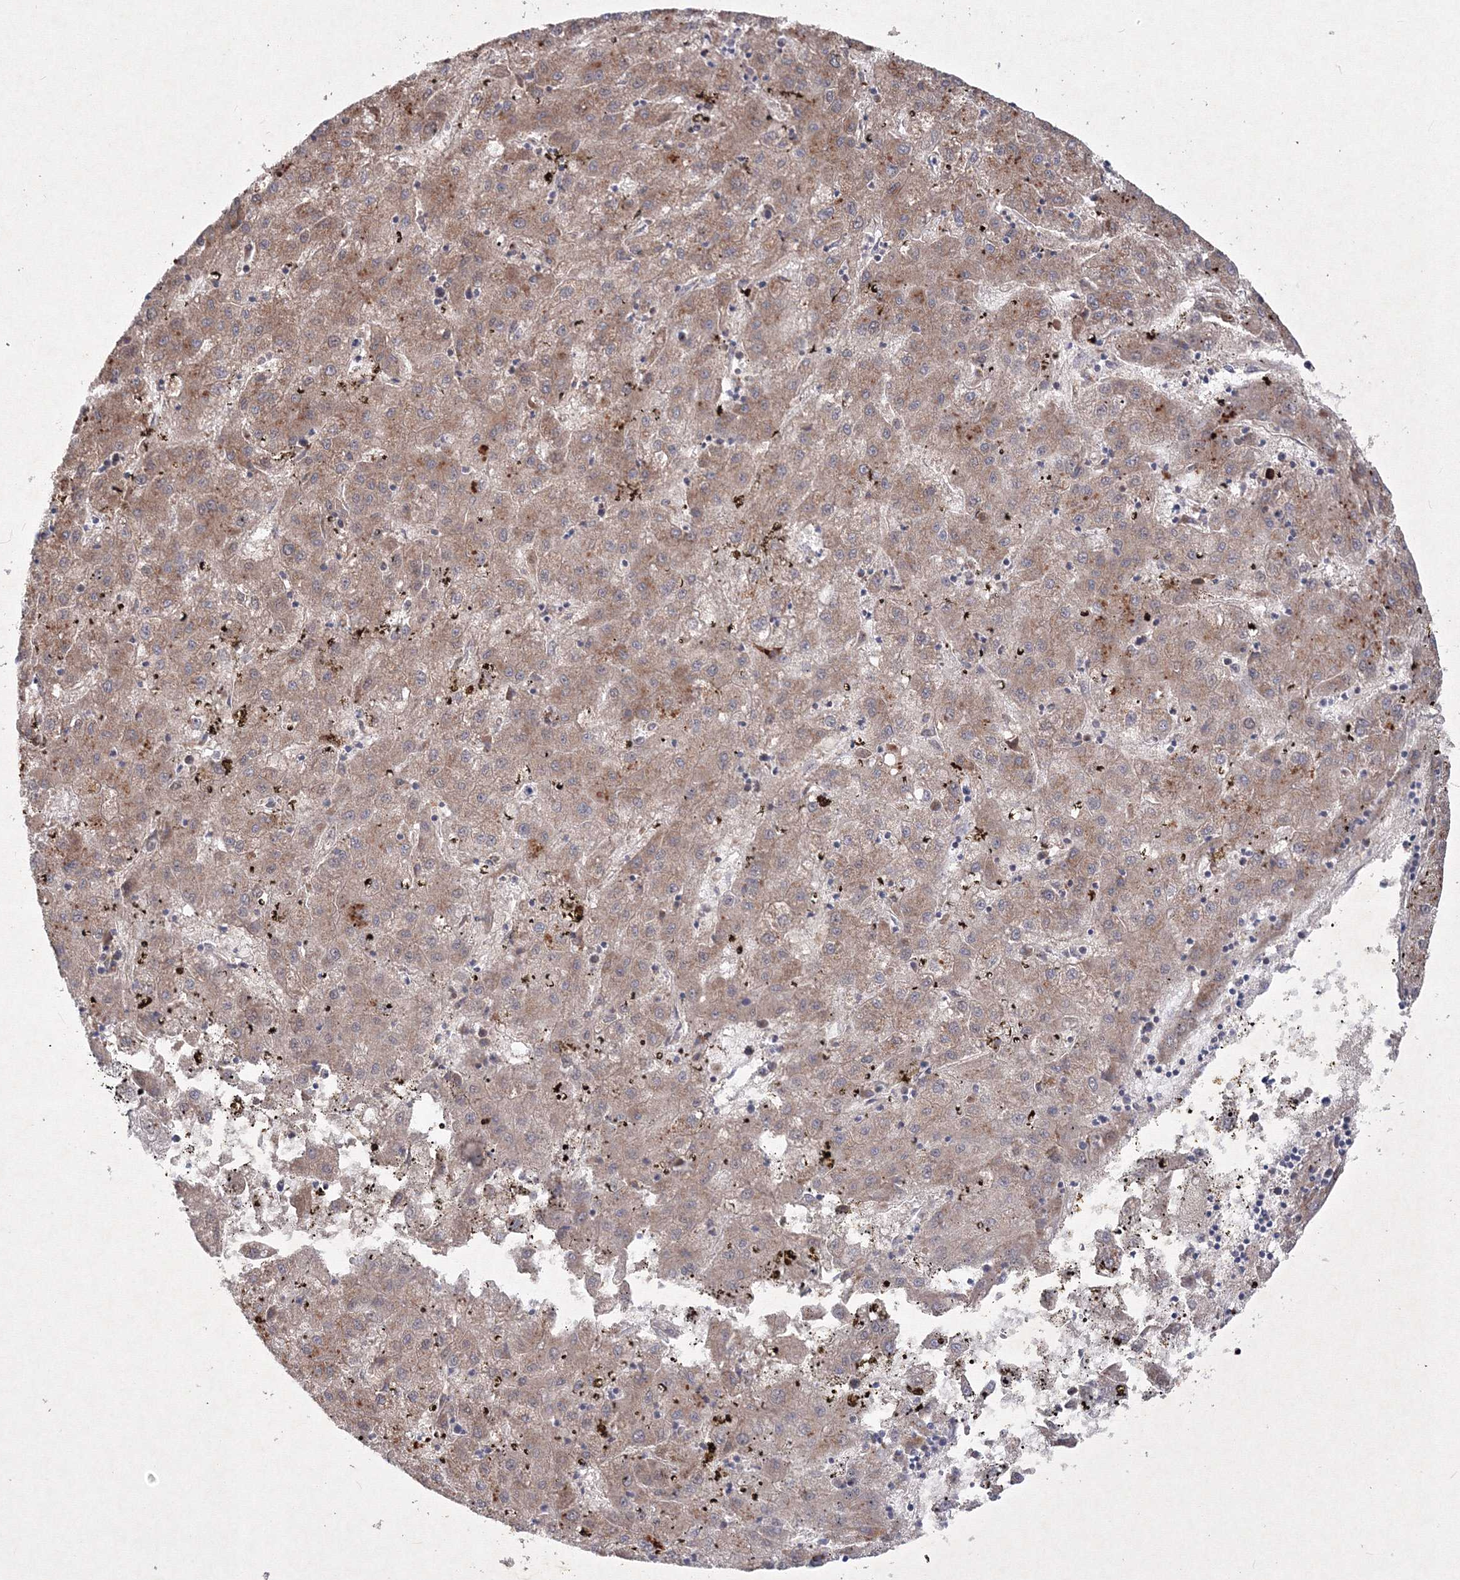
{"staining": {"intensity": "weak", "quantity": "25%-75%", "location": "cytoplasmic/membranous"}, "tissue": "liver cancer", "cell_type": "Tumor cells", "image_type": "cancer", "snomed": [{"axis": "morphology", "description": "Carcinoma, Hepatocellular, NOS"}, {"axis": "topography", "description": "Liver"}], "caption": "A micrograph of human liver cancer stained for a protein exhibits weak cytoplasmic/membranous brown staining in tumor cells.", "gene": "PEX13", "patient": {"sex": "male", "age": 72}}